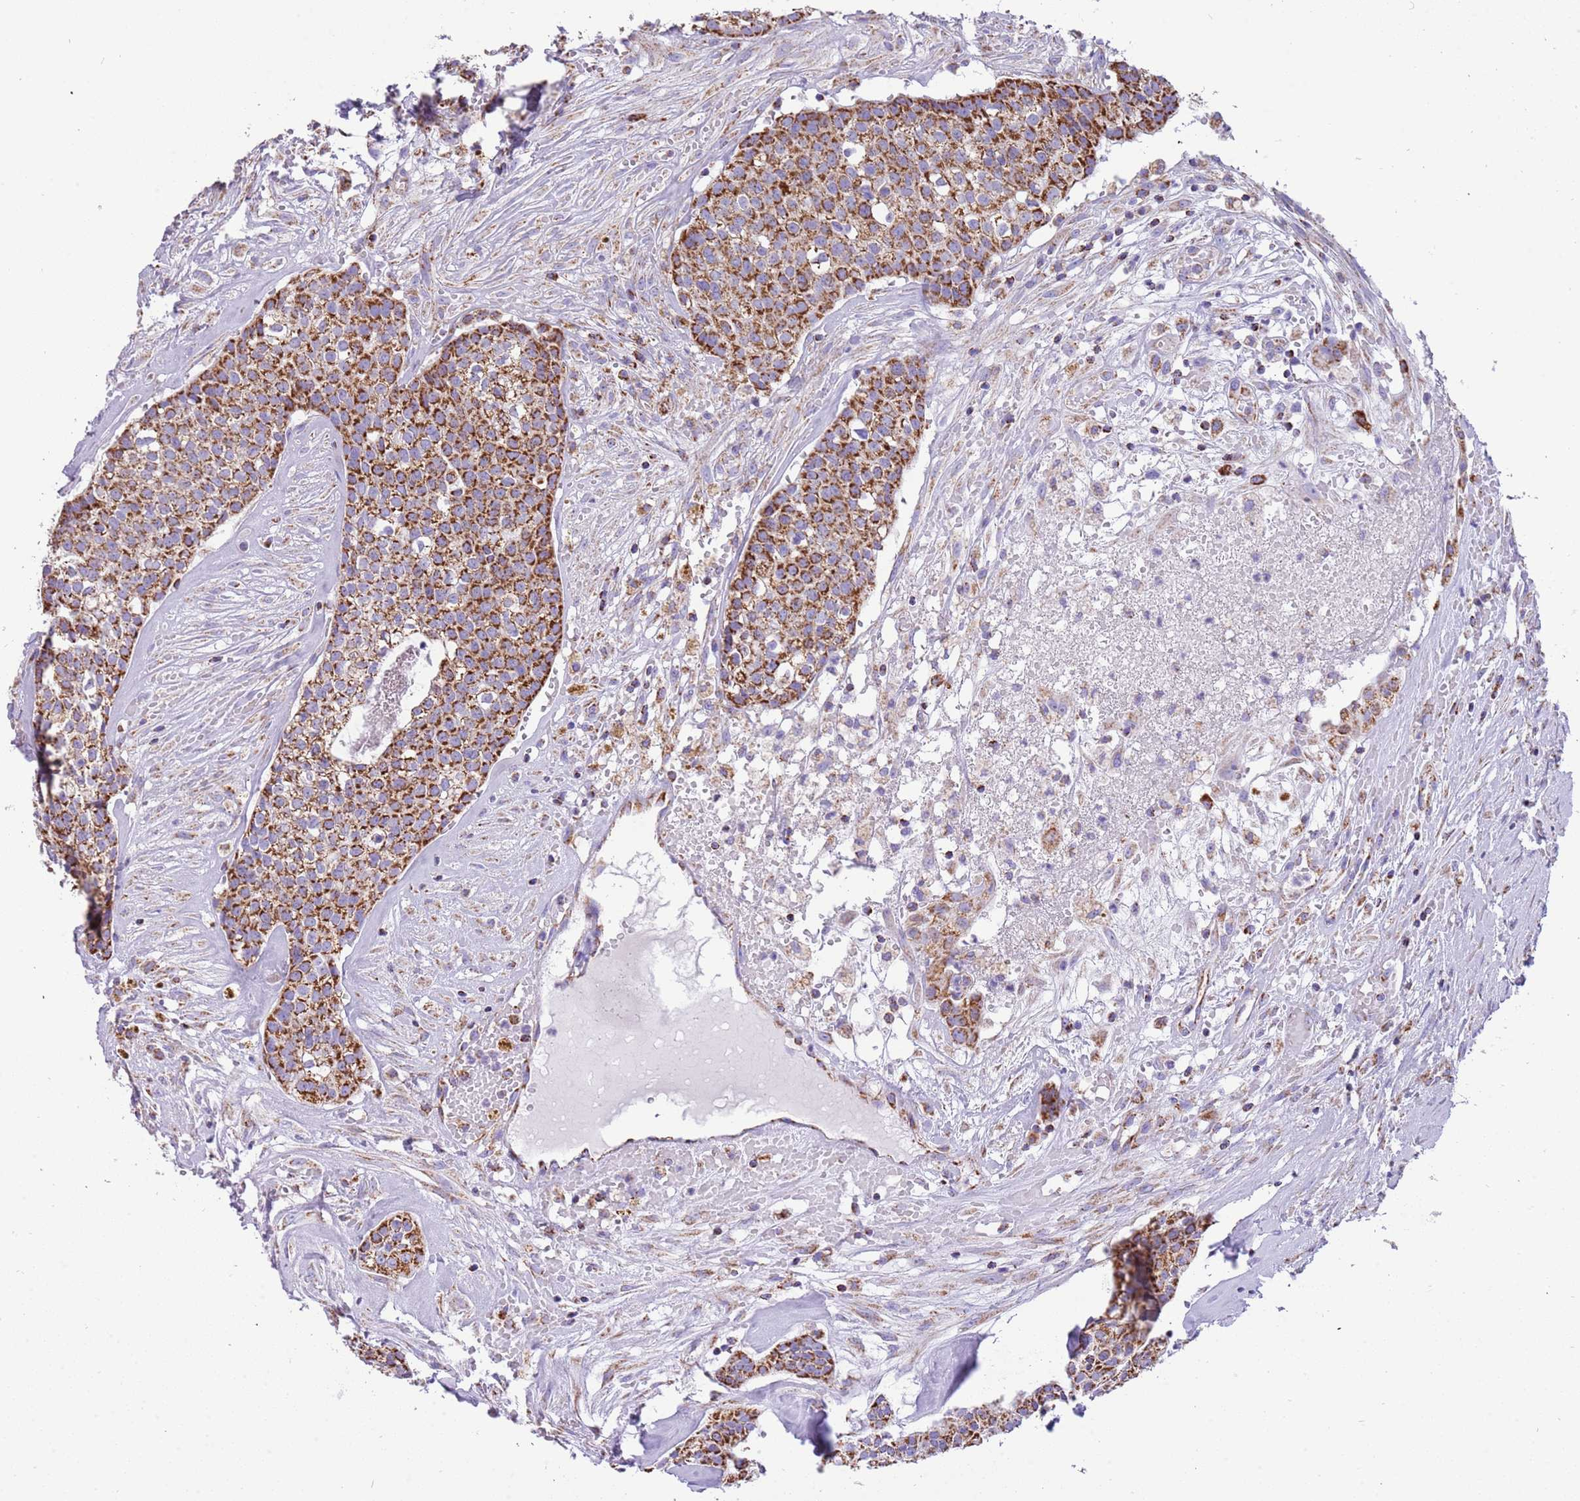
{"staining": {"intensity": "strong", "quantity": ">75%", "location": "cytoplasmic/membranous"}, "tissue": "head and neck cancer", "cell_type": "Tumor cells", "image_type": "cancer", "snomed": [{"axis": "morphology", "description": "Adenocarcinoma, NOS"}, {"axis": "topography", "description": "Head-Neck"}], "caption": "This is a micrograph of IHC staining of adenocarcinoma (head and neck), which shows strong positivity in the cytoplasmic/membranous of tumor cells.", "gene": "SUCLG2", "patient": {"sex": "male", "age": 81}}